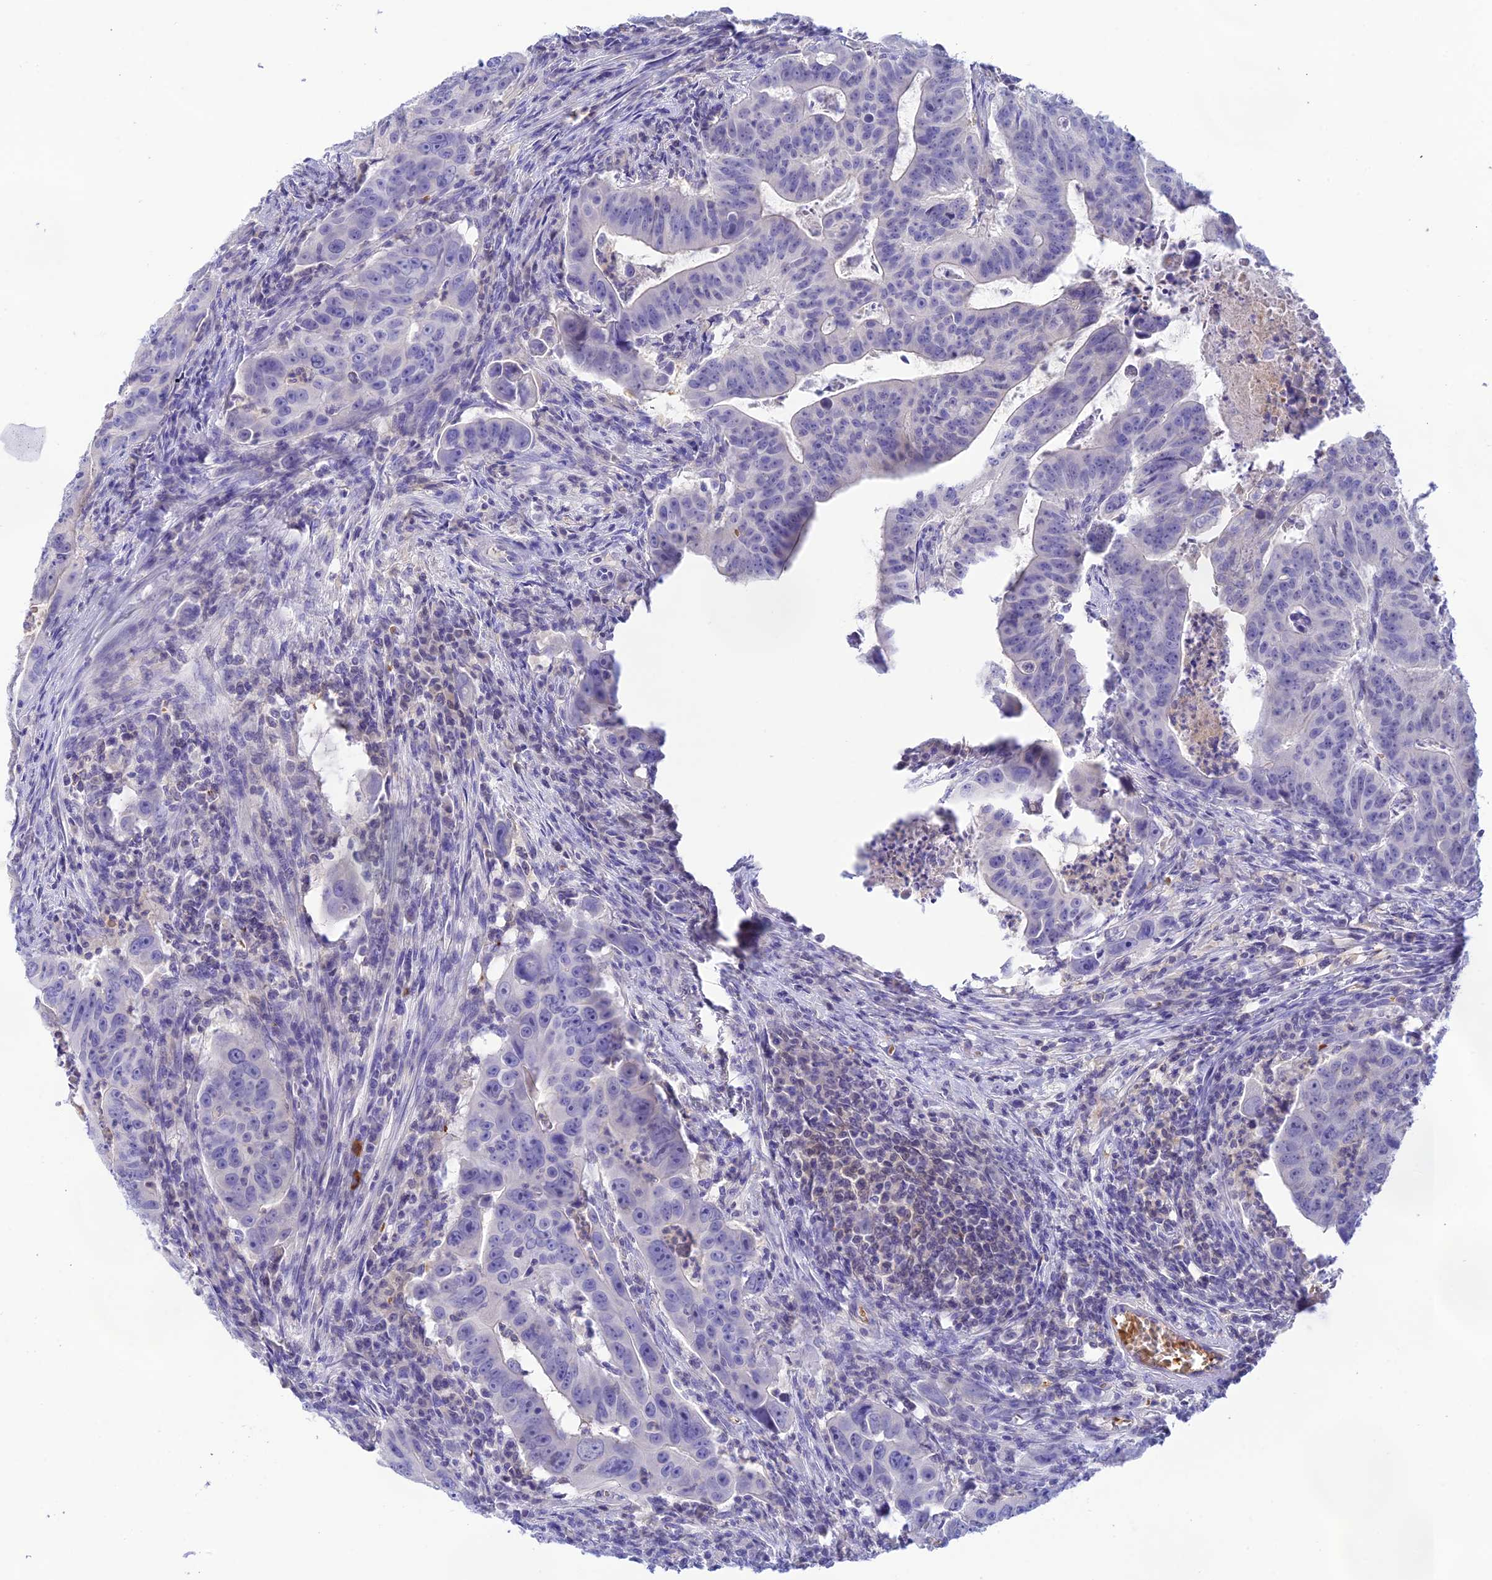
{"staining": {"intensity": "negative", "quantity": "none", "location": "none"}, "tissue": "colorectal cancer", "cell_type": "Tumor cells", "image_type": "cancer", "snomed": [{"axis": "morphology", "description": "Adenocarcinoma, NOS"}, {"axis": "topography", "description": "Rectum"}], "caption": "This is an IHC micrograph of colorectal cancer (adenocarcinoma). There is no positivity in tumor cells.", "gene": "HDHD2", "patient": {"sex": "male", "age": 69}}